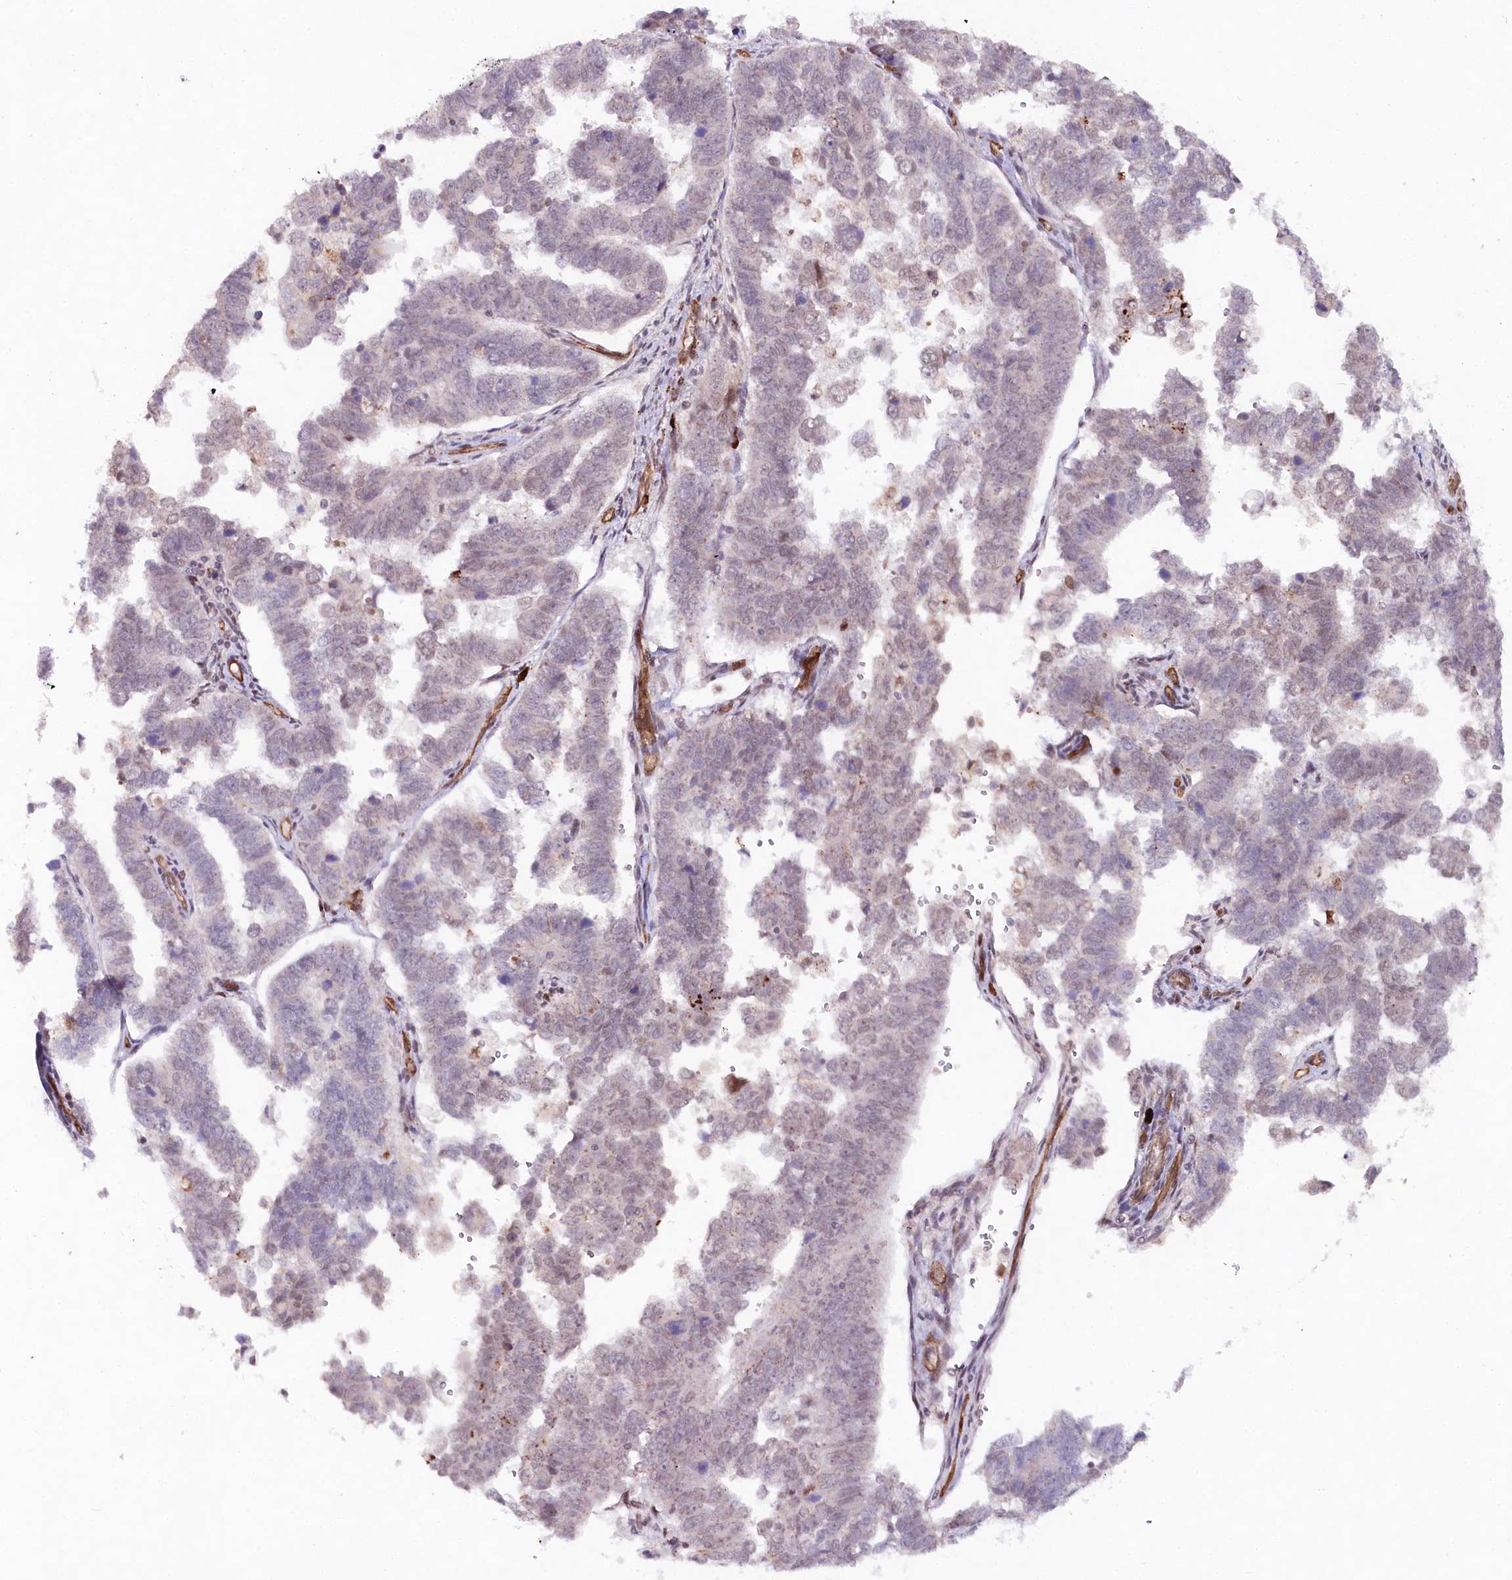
{"staining": {"intensity": "negative", "quantity": "none", "location": "none"}, "tissue": "endometrial cancer", "cell_type": "Tumor cells", "image_type": "cancer", "snomed": [{"axis": "morphology", "description": "Adenocarcinoma, NOS"}, {"axis": "topography", "description": "Endometrium"}], "caption": "Tumor cells are negative for brown protein staining in endometrial adenocarcinoma.", "gene": "COPG1", "patient": {"sex": "female", "age": 75}}